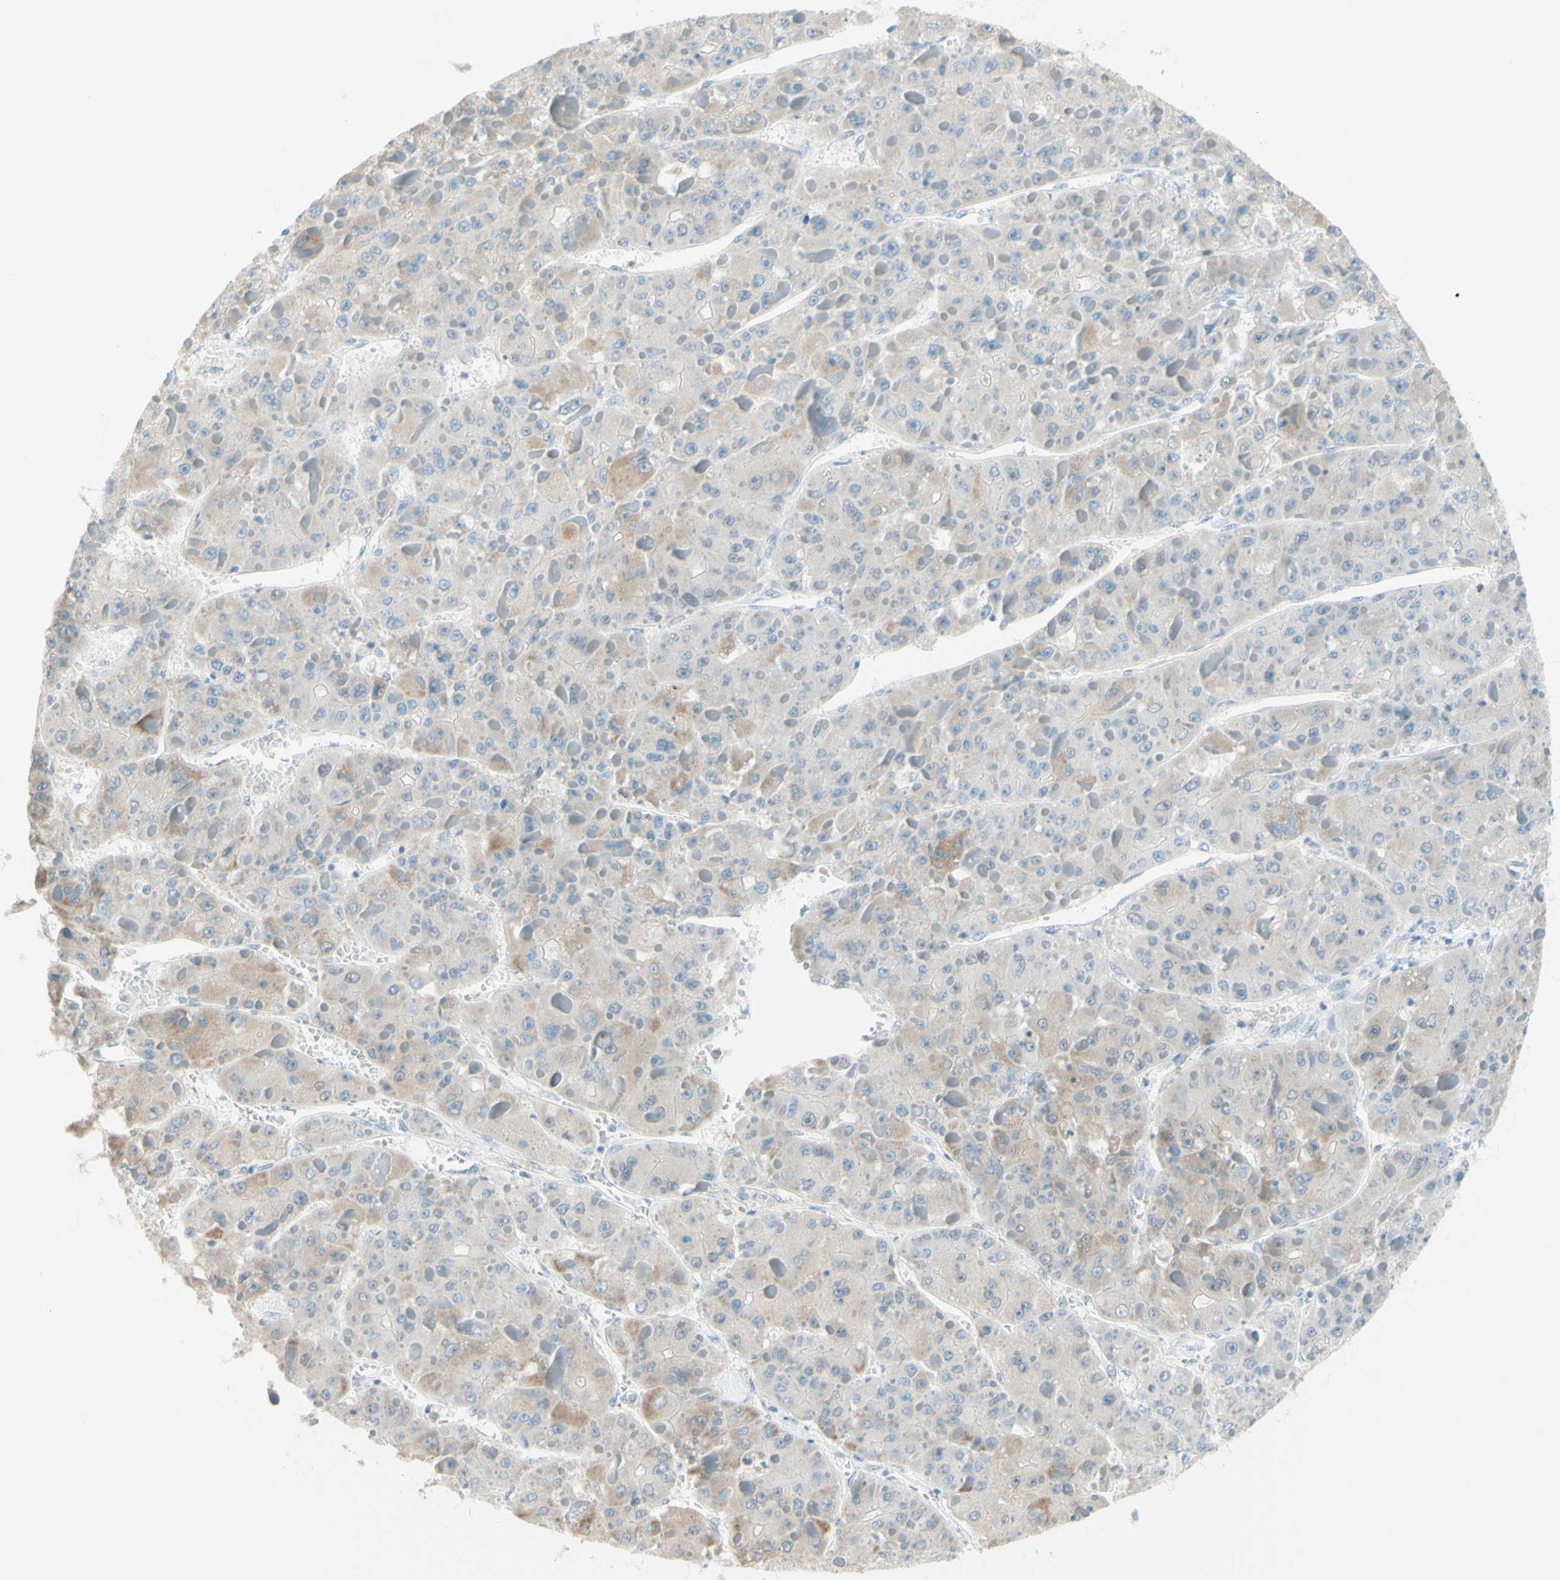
{"staining": {"intensity": "weak", "quantity": "<25%", "location": "cytoplasmic/membranous"}, "tissue": "liver cancer", "cell_type": "Tumor cells", "image_type": "cancer", "snomed": [{"axis": "morphology", "description": "Carcinoma, Hepatocellular, NOS"}, {"axis": "topography", "description": "Liver"}], "caption": "Tumor cells show no significant protein staining in liver hepatocellular carcinoma. Brightfield microscopy of IHC stained with DAB (brown) and hematoxylin (blue), captured at high magnification.", "gene": "JPH1", "patient": {"sex": "female", "age": 73}}